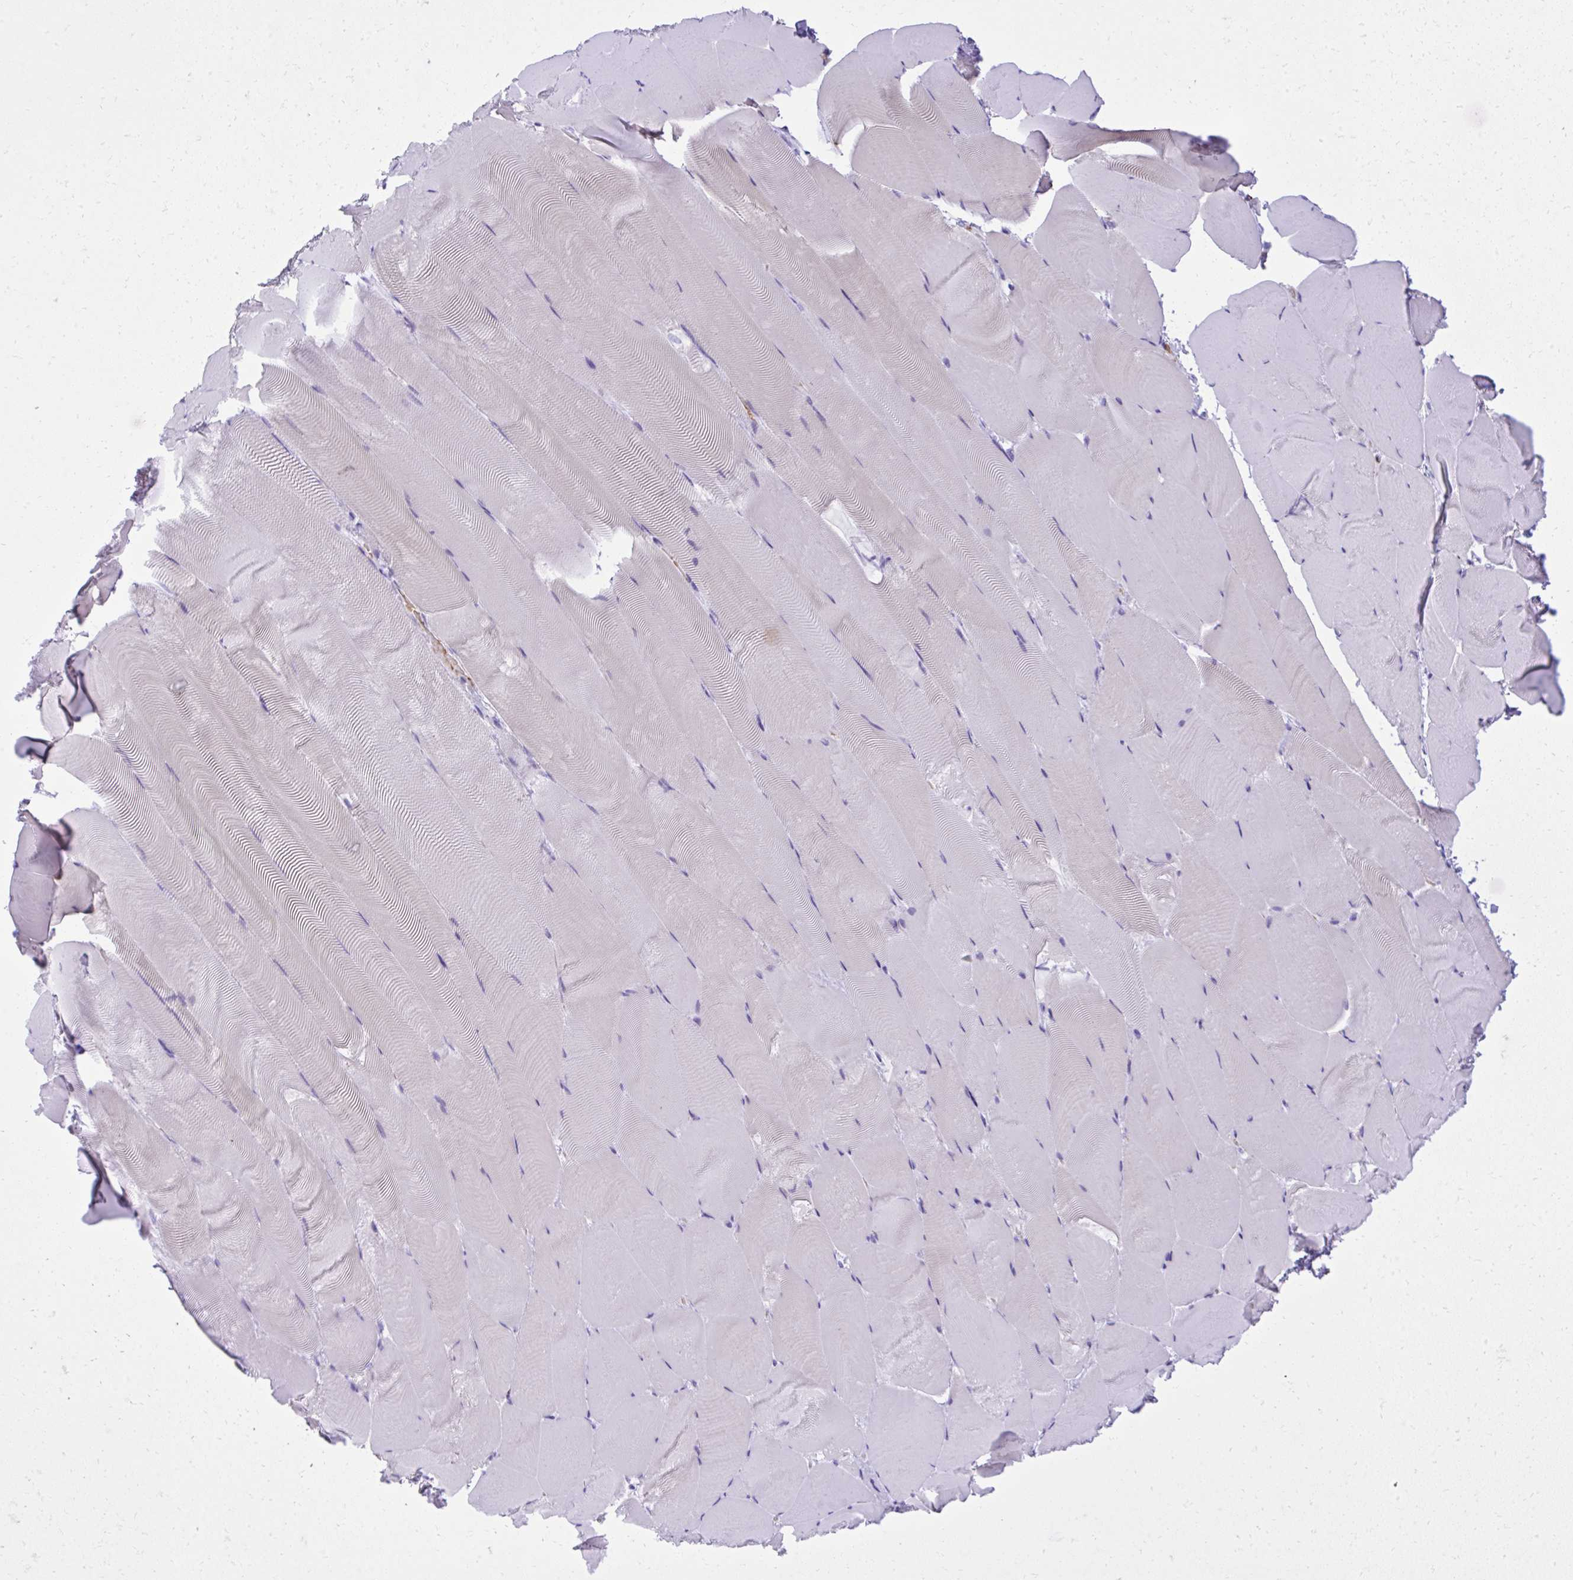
{"staining": {"intensity": "negative", "quantity": "none", "location": "none"}, "tissue": "skeletal muscle", "cell_type": "Myocytes", "image_type": "normal", "snomed": [{"axis": "morphology", "description": "Normal tissue, NOS"}, {"axis": "topography", "description": "Skeletal muscle"}], "caption": "DAB (3,3'-diaminobenzidine) immunohistochemical staining of normal human skeletal muscle demonstrates no significant expression in myocytes.", "gene": "PITPNM3", "patient": {"sex": "female", "age": 64}}